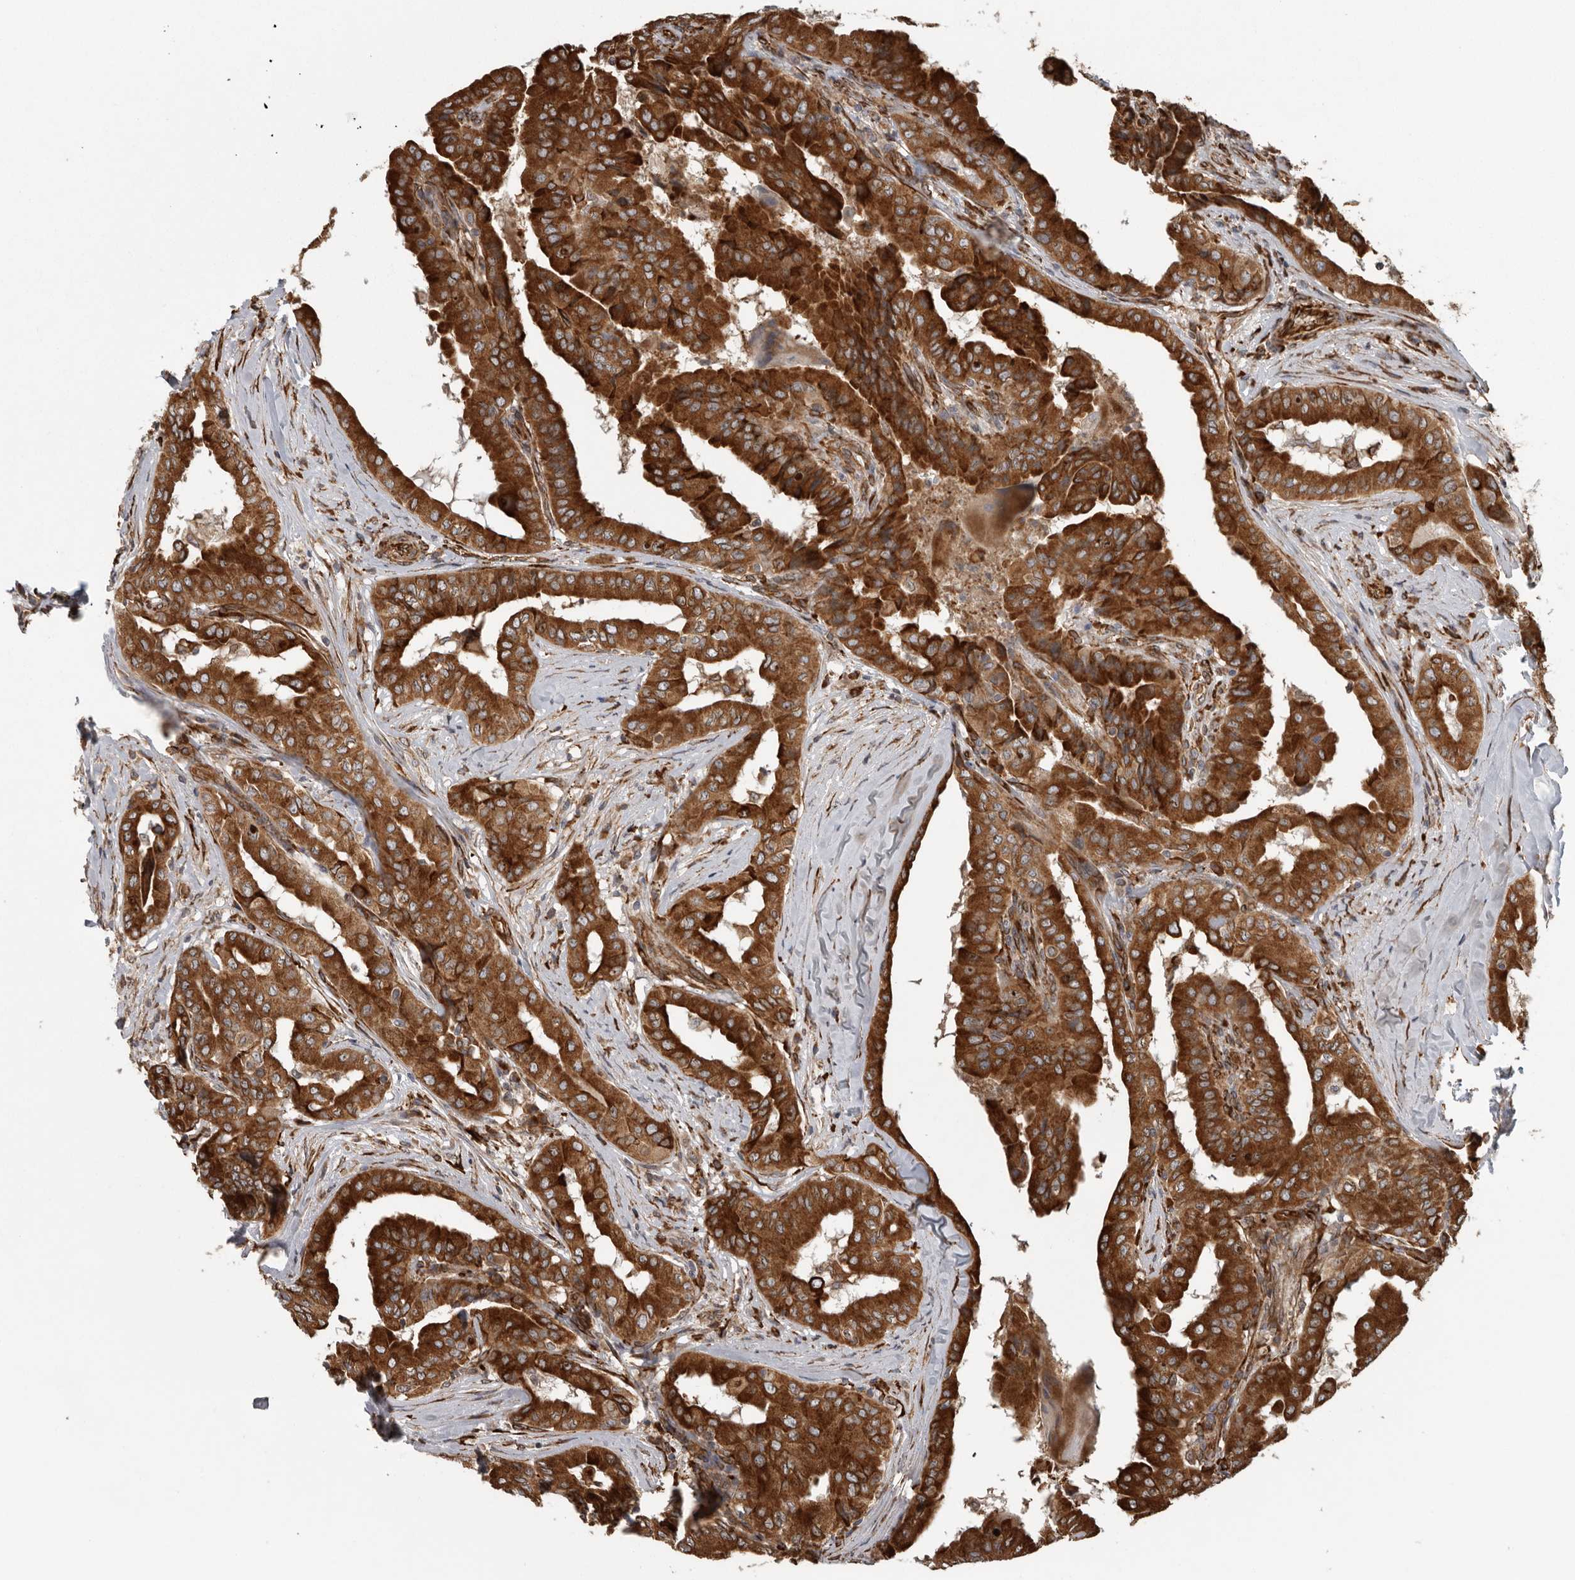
{"staining": {"intensity": "strong", "quantity": ">75%", "location": "cytoplasmic/membranous"}, "tissue": "thyroid cancer", "cell_type": "Tumor cells", "image_type": "cancer", "snomed": [{"axis": "morphology", "description": "Papillary adenocarcinoma, NOS"}, {"axis": "topography", "description": "Thyroid gland"}], "caption": "IHC histopathology image of thyroid cancer (papillary adenocarcinoma) stained for a protein (brown), which displays high levels of strong cytoplasmic/membranous staining in approximately >75% of tumor cells.", "gene": "CEP350", "patient": {"sex": "male", "age": 33}}